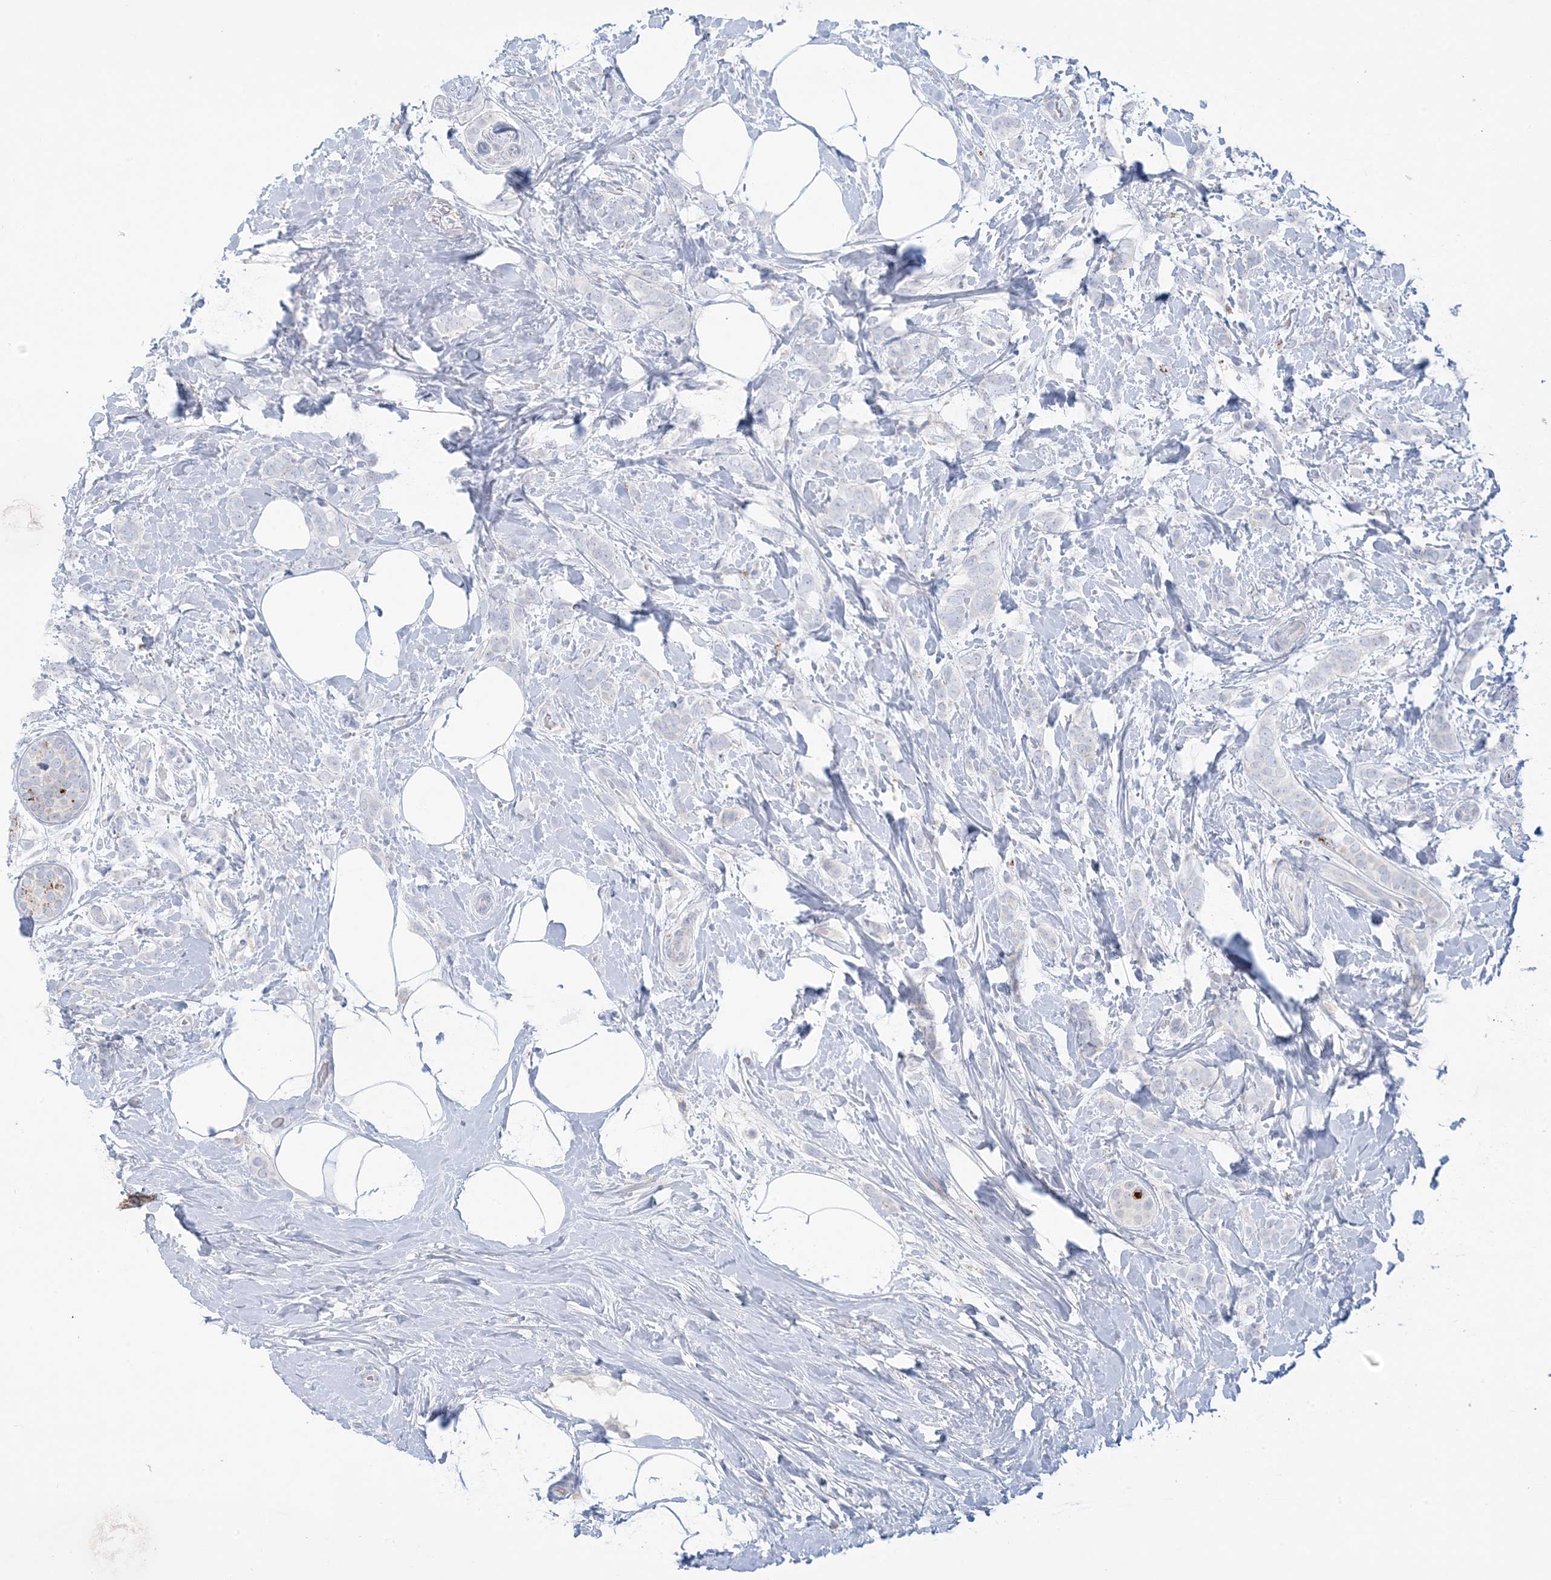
{"staining": {"intensity": "negative", "quantity": "none", "location": "none"}, "tissue": "breast cancer", "cell_type": "Tumor cells", "image_type": "cancer", "snomed": [{"axis": "morphology", "description": "Lobular carcinoma, in situ"}, {"axis": "morphology", "description": "Lobular carcinoma"}, {"axis": "topography", "description": "Breast"}], "caption": "Protein analysis of lobular carcinoma in situ (breast) reveals no significant staining in tumor cells. (DAB immunohistochemistry (IHC), high magnification).", "gene": "KCTD6", "patient": {"sex": "female", "age": 41}}